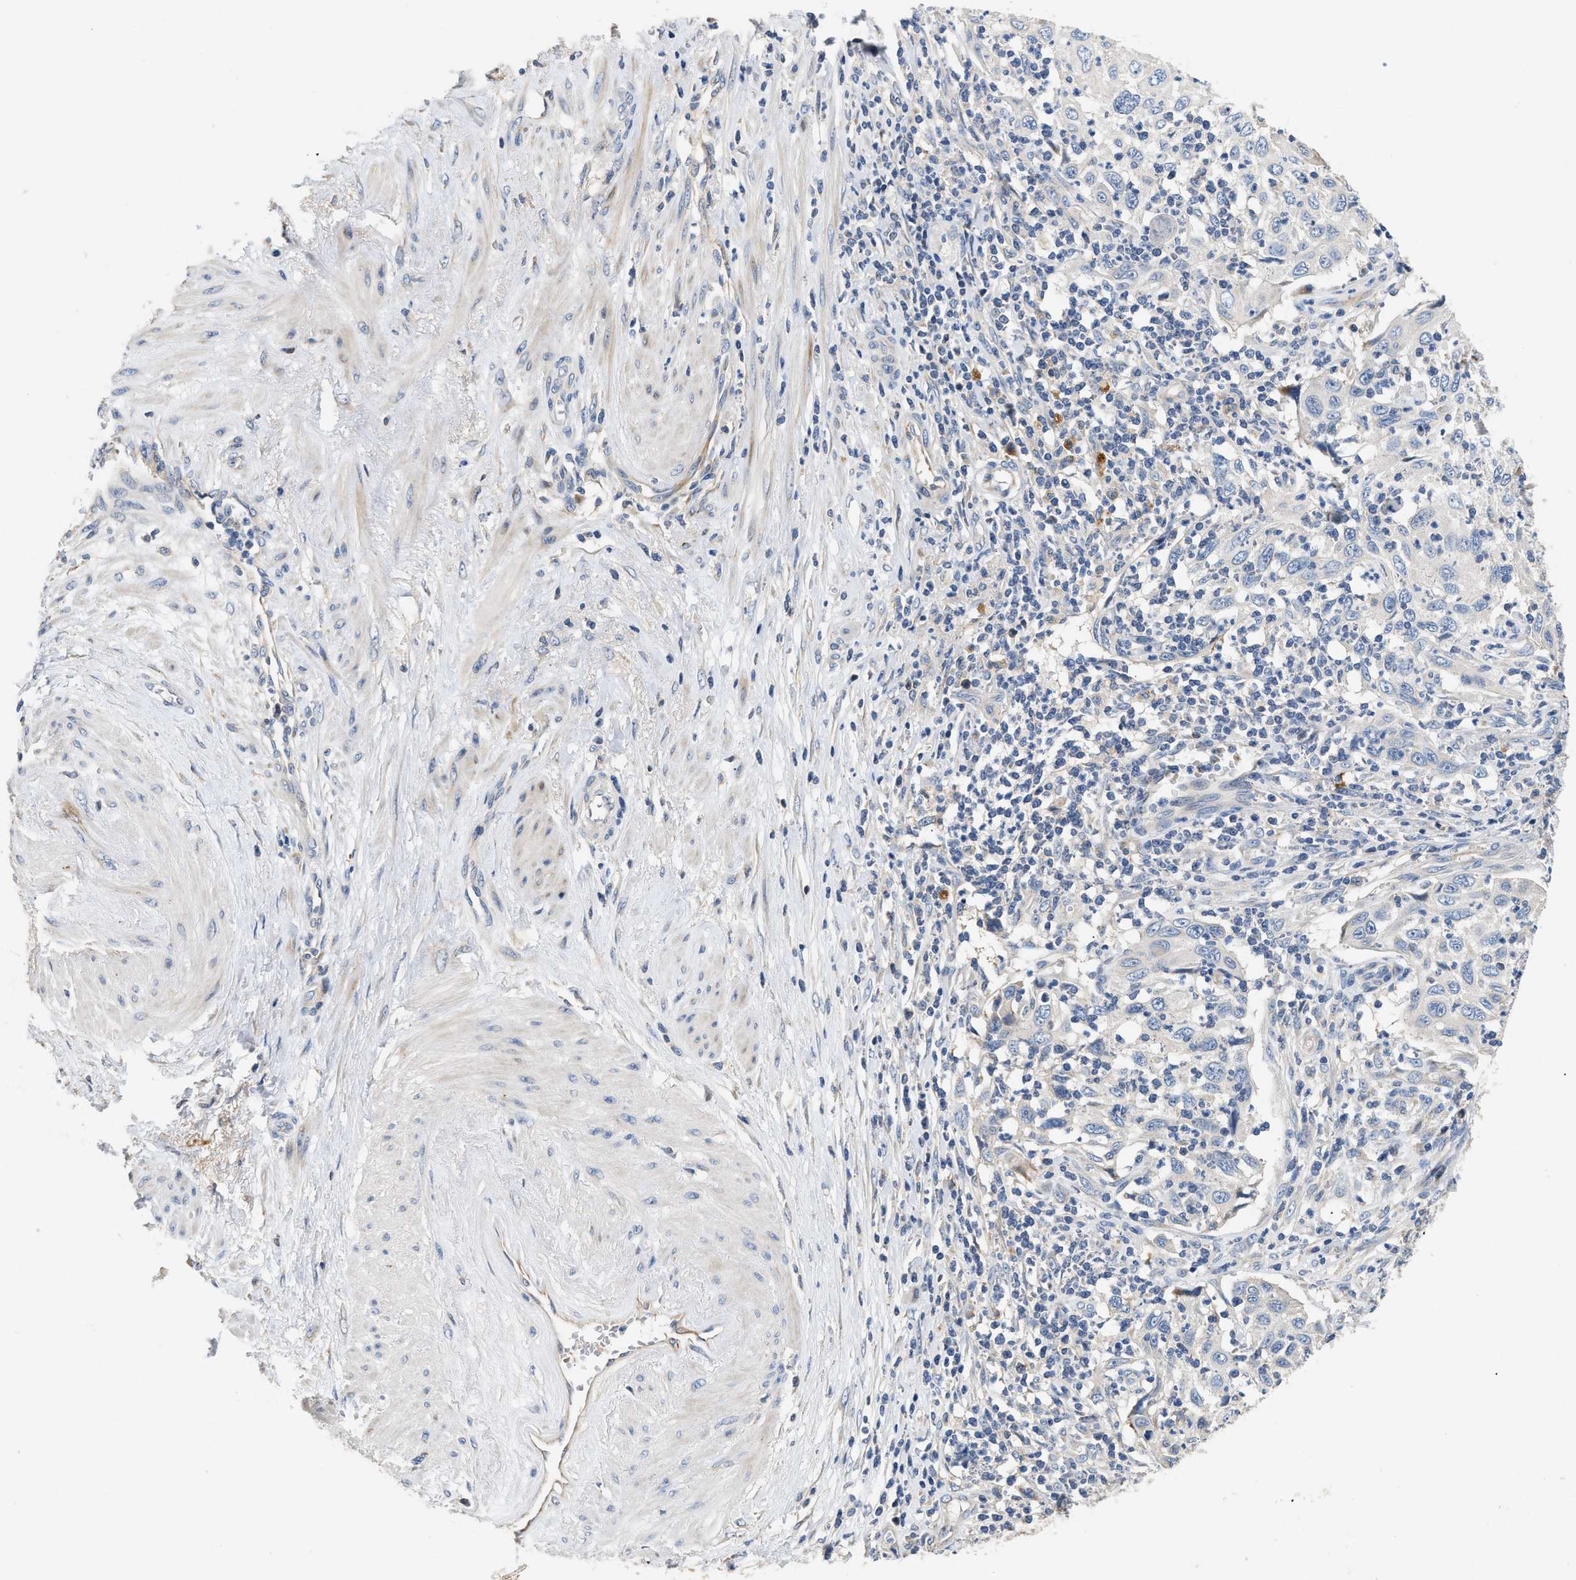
{"staining": {"intensity": "negative", "quantity": "none", "location": "none"}, "tissue": "cervical cancer", "cell_type": "Tumor cells", "image_type": "cancer", "snomed": [{"axis": "morphology", "description": "Squamous cell carcinoma, NOS"}, {"axis": "topography", "description": "Cervix"}], "caption": "Protein analysis of squamous cell carcinoma (cervical) displays no significant expression in tumor cells.", "gene": "IL17RC", "patient": {"sex": "female", "age": 70}}